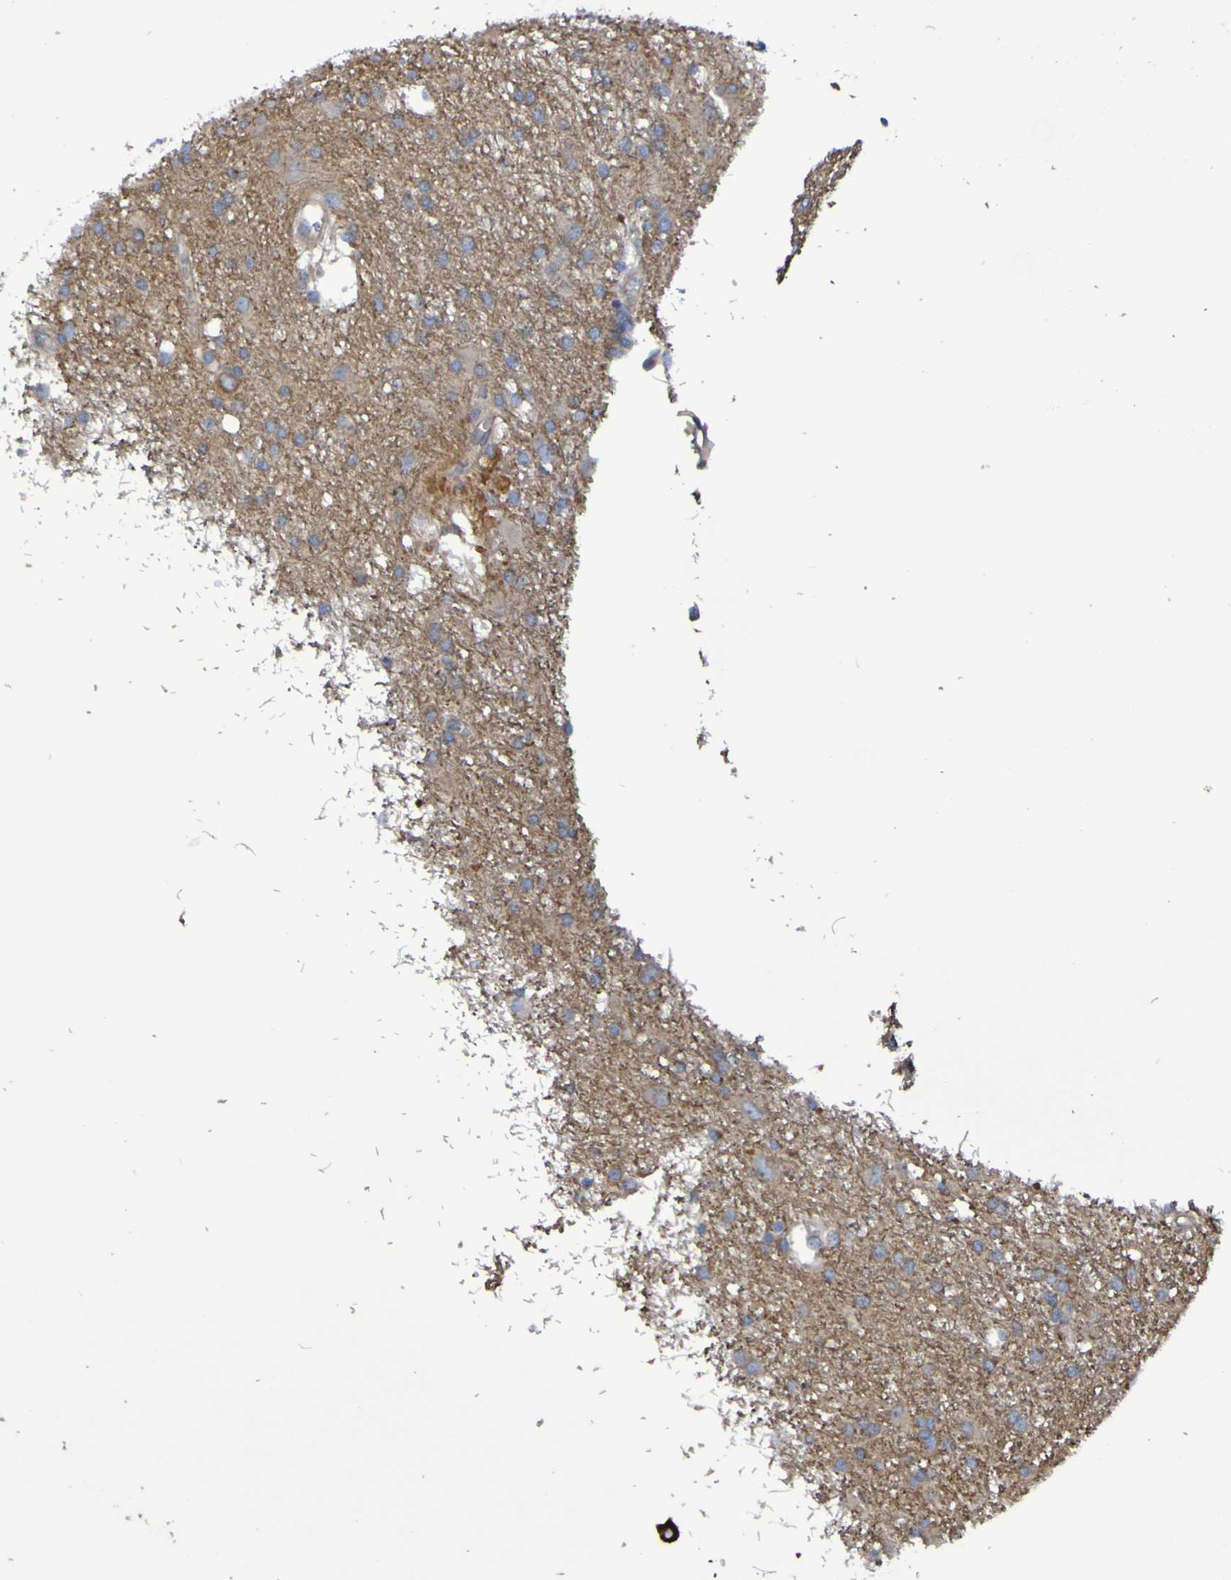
{"staining": {"intensity": "negative", "quantity": "none", "location": "none"}, "tissue": "glioma", "cell_type": "Tumor cells", "image_type": "cancer", "snomed": [{"axis": "morphology", "description": "Glioma, malignant, High grade"}, {"axis": "topography", "description": "Brain"}], "caption": "Protein analysis of malignant glioma (high-grade) reveals no significant staining in tumor cells. Brightfield microscopy of immunohistochemistry (IHC) stained with DAB (3,3'-diaminobenzidine) (brown) and hematoxylin (blue), captured at high magnification.", "gene": "SYNJ1", "patient": {"sex": "female", "age": 59}}